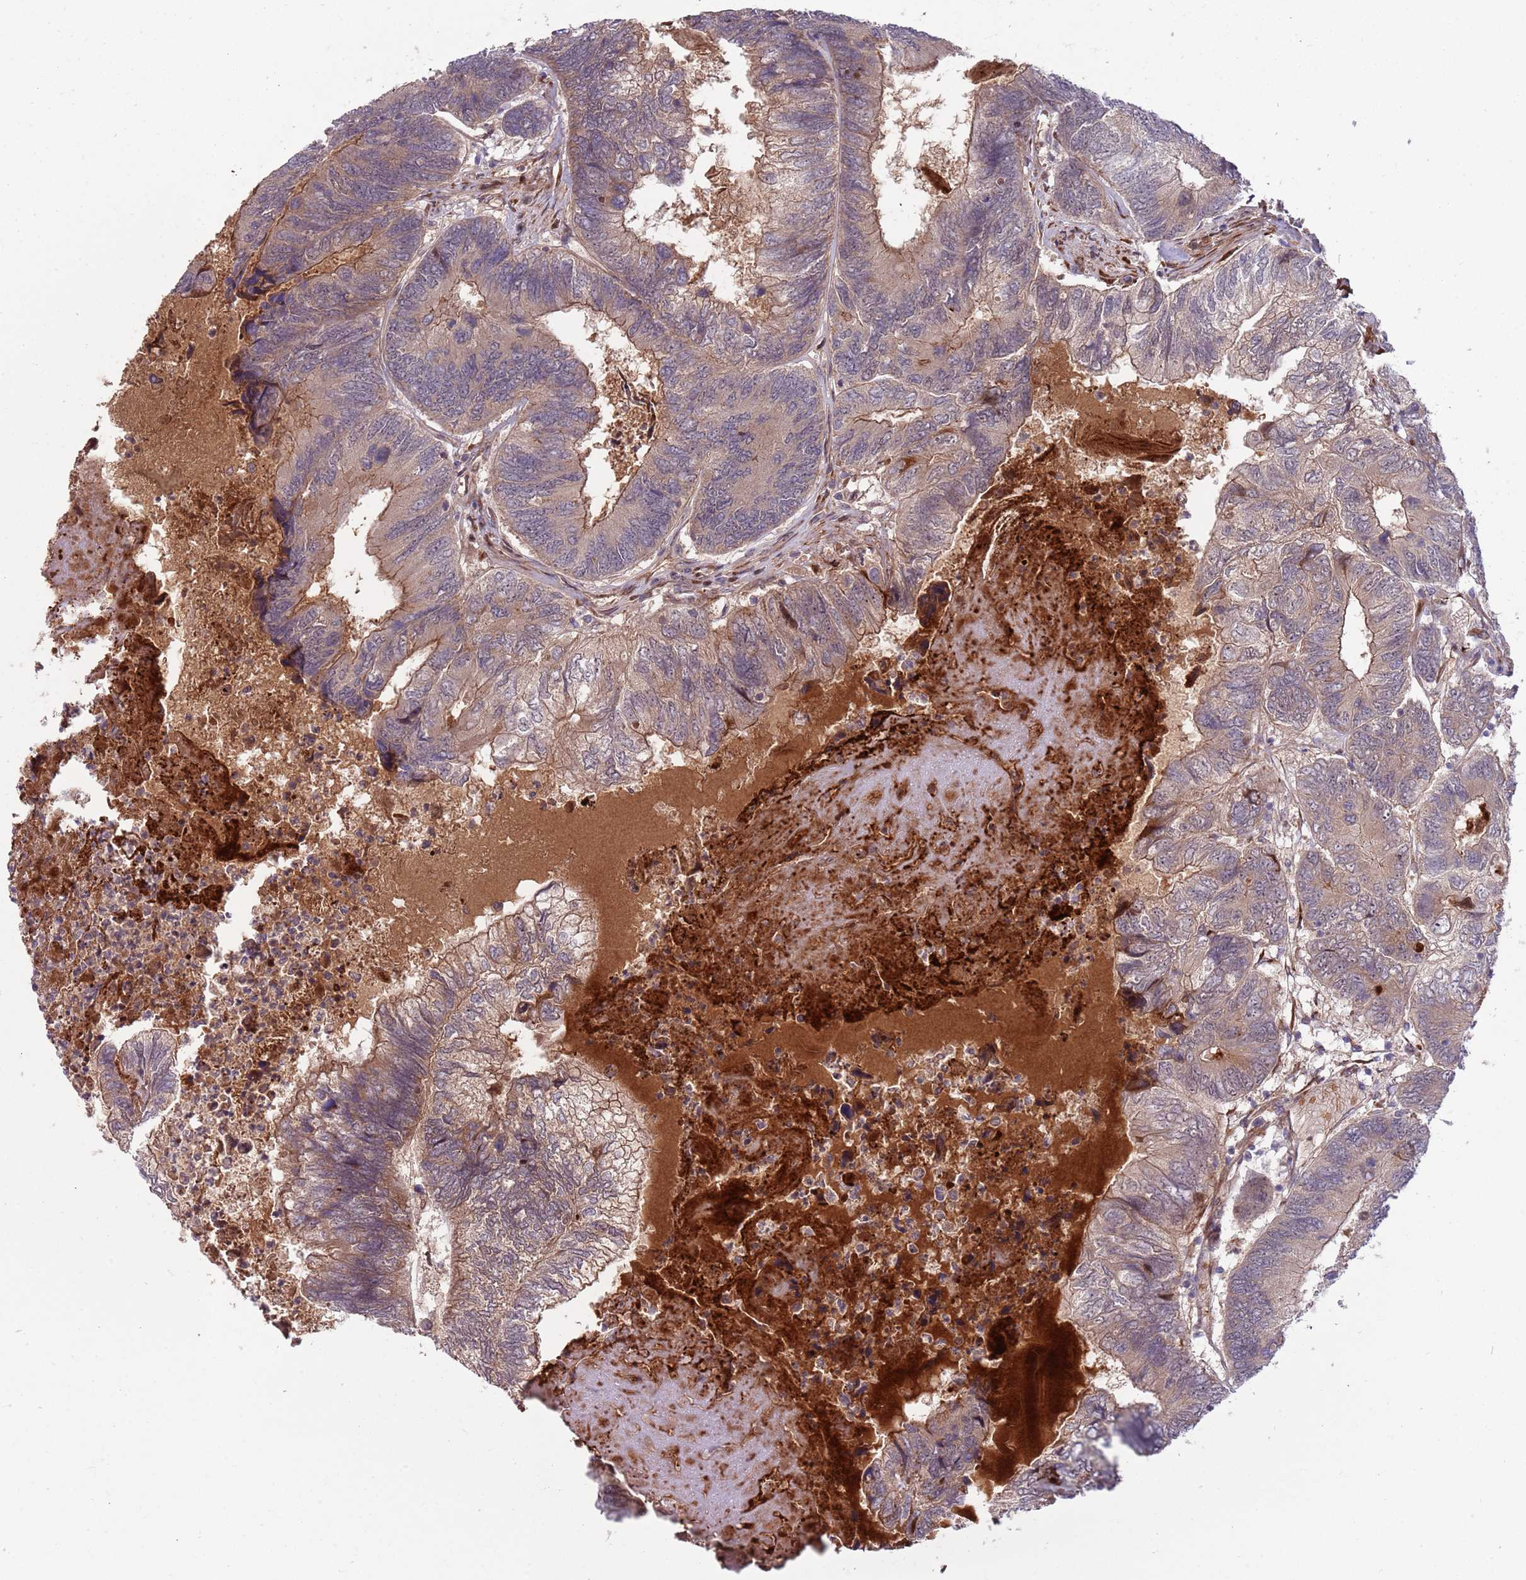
{"staining": {"intensity": "moderate", "quantity": "<25%", "location": "cytoplasmic/membranous"}, "tissue": "colorectal cancer", "cell_type": "Tumor cells", "image_type": "cancer", "snomed": [{"axis": "morphology", "description": "Adenocarcinoma, NOS"}, {"axis": "topography", "description": "Colon"}], "caption": "DAB (3,3'-diaminobenzidine) immunohistochemical staining of adenocarcinoma (colorectal) displays moderate cytoplasmic/membranous protein positivity in about <25% of tumor cells.", "gene": "NT5DC4", "patient": {"sex": "female", "age": 67}}